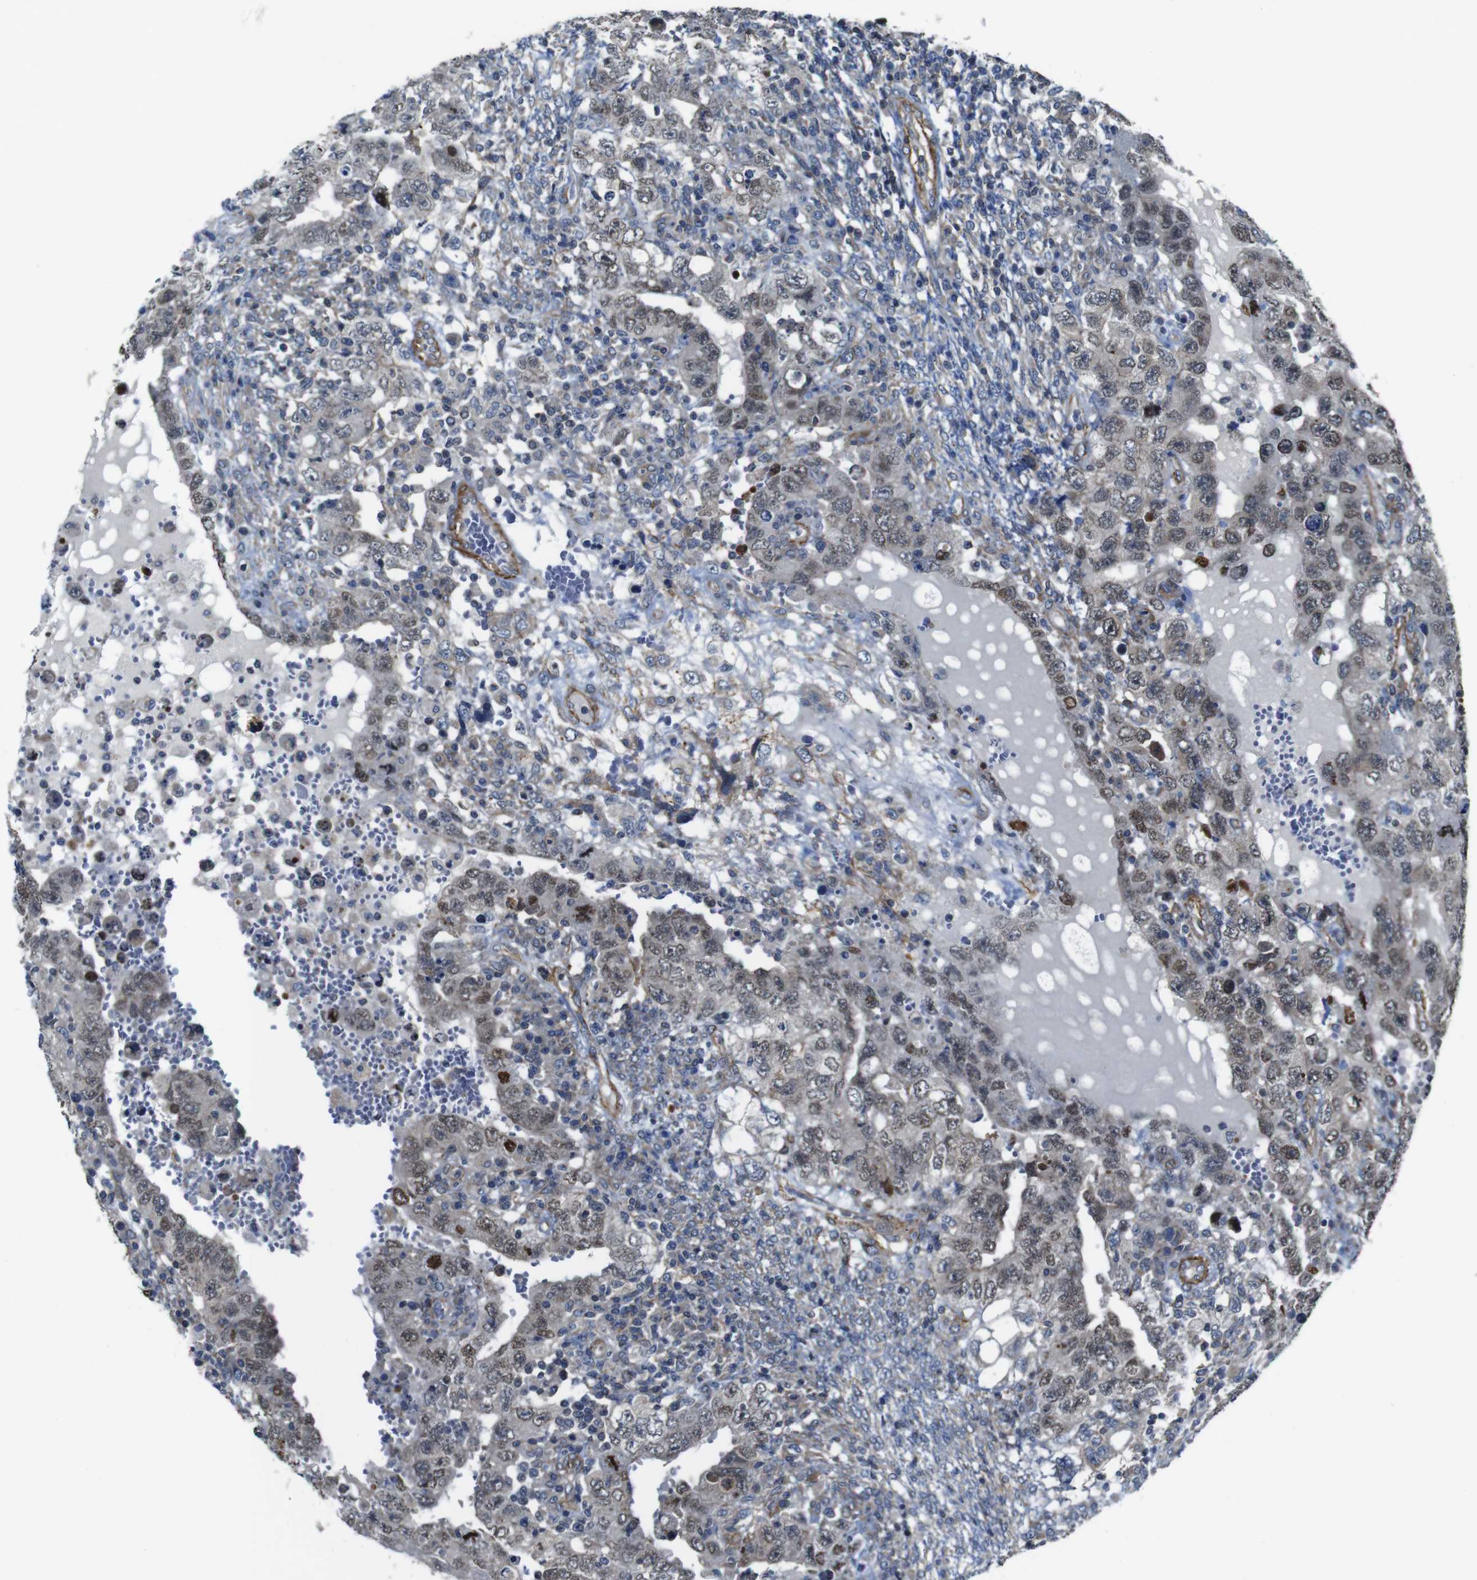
{"staining": {"intensity": "weak", "quantity": "25%-75%", "location": "nuclear"}, "tissue": "testis cancer", "cell_type": "Tumor cells", "image_type": "cancer", "snomed": [{"axis": "morphology", "description": "Carcinoma, Embryonal, NOS"}, {"axis": "topography", "description": "Testis"}], "caption": "A high-resolution histopathology image shows immunohistochemistry (IHC) staining of testis cancer (embryonal carcinoma), which displays weak nuclear staining in approximately 25%-75% of tumor cells.", "gene": "GGT7", "patient": {"sex": "male", "age": 26}}